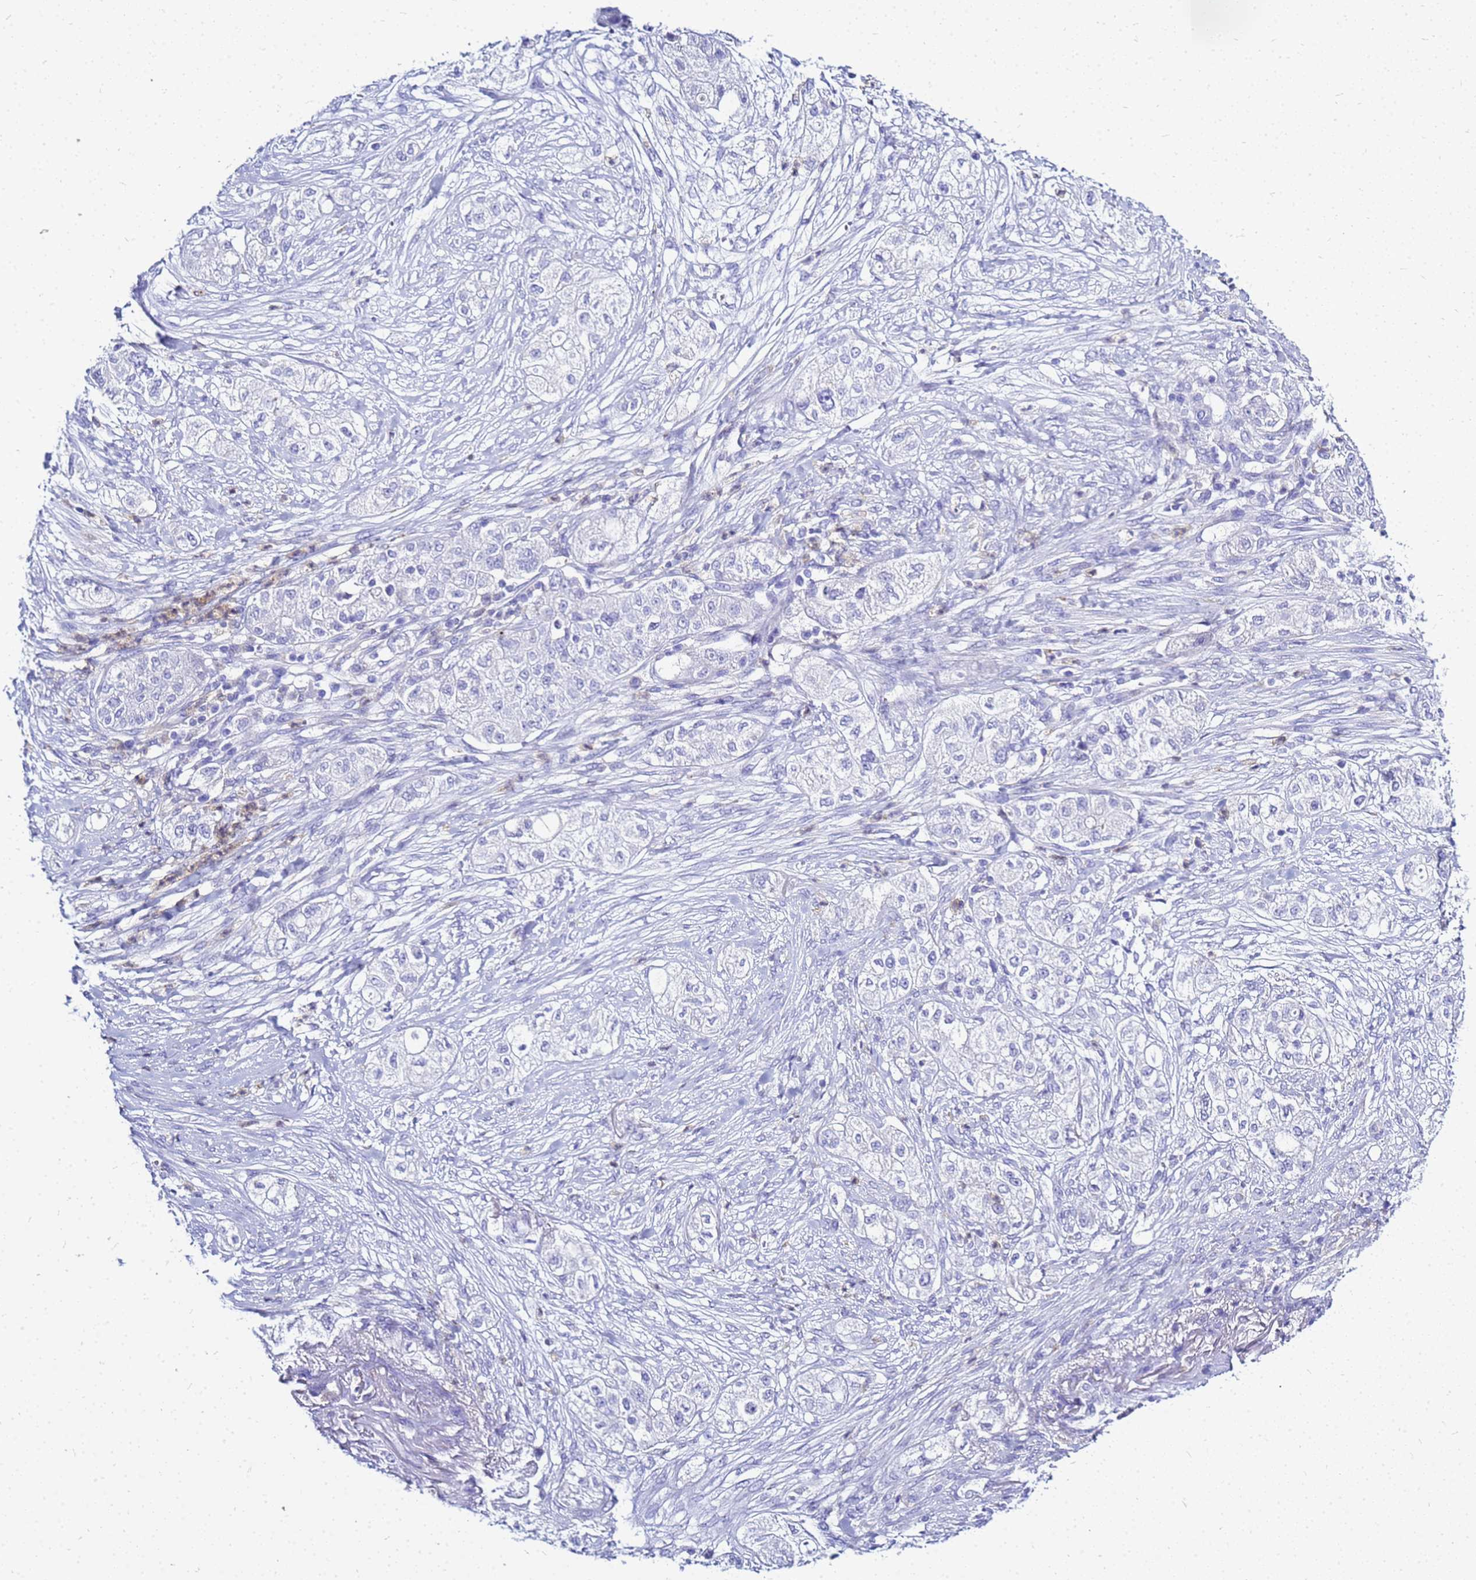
{"staining": {"intensity": "negative", "quantity": "none", "location": "none"}, "tissue": "pancreatic cancer", "cell_type": "Tumor cells", "image_type": "cancer", "snomed": [{"axis": "morphology", "description": "Adenocarcinoma, NOS"}, {"axis": "topography", "description": "Pancreas"}], "caption": "The micrograph reveals no staining of tumor cells in pancreatic cancer. (Immunohistochemistry (ihc), brightfield microscopy, high magnification).", "gene": "CSTA", "patient": {"sex": "female", "age": 78}}